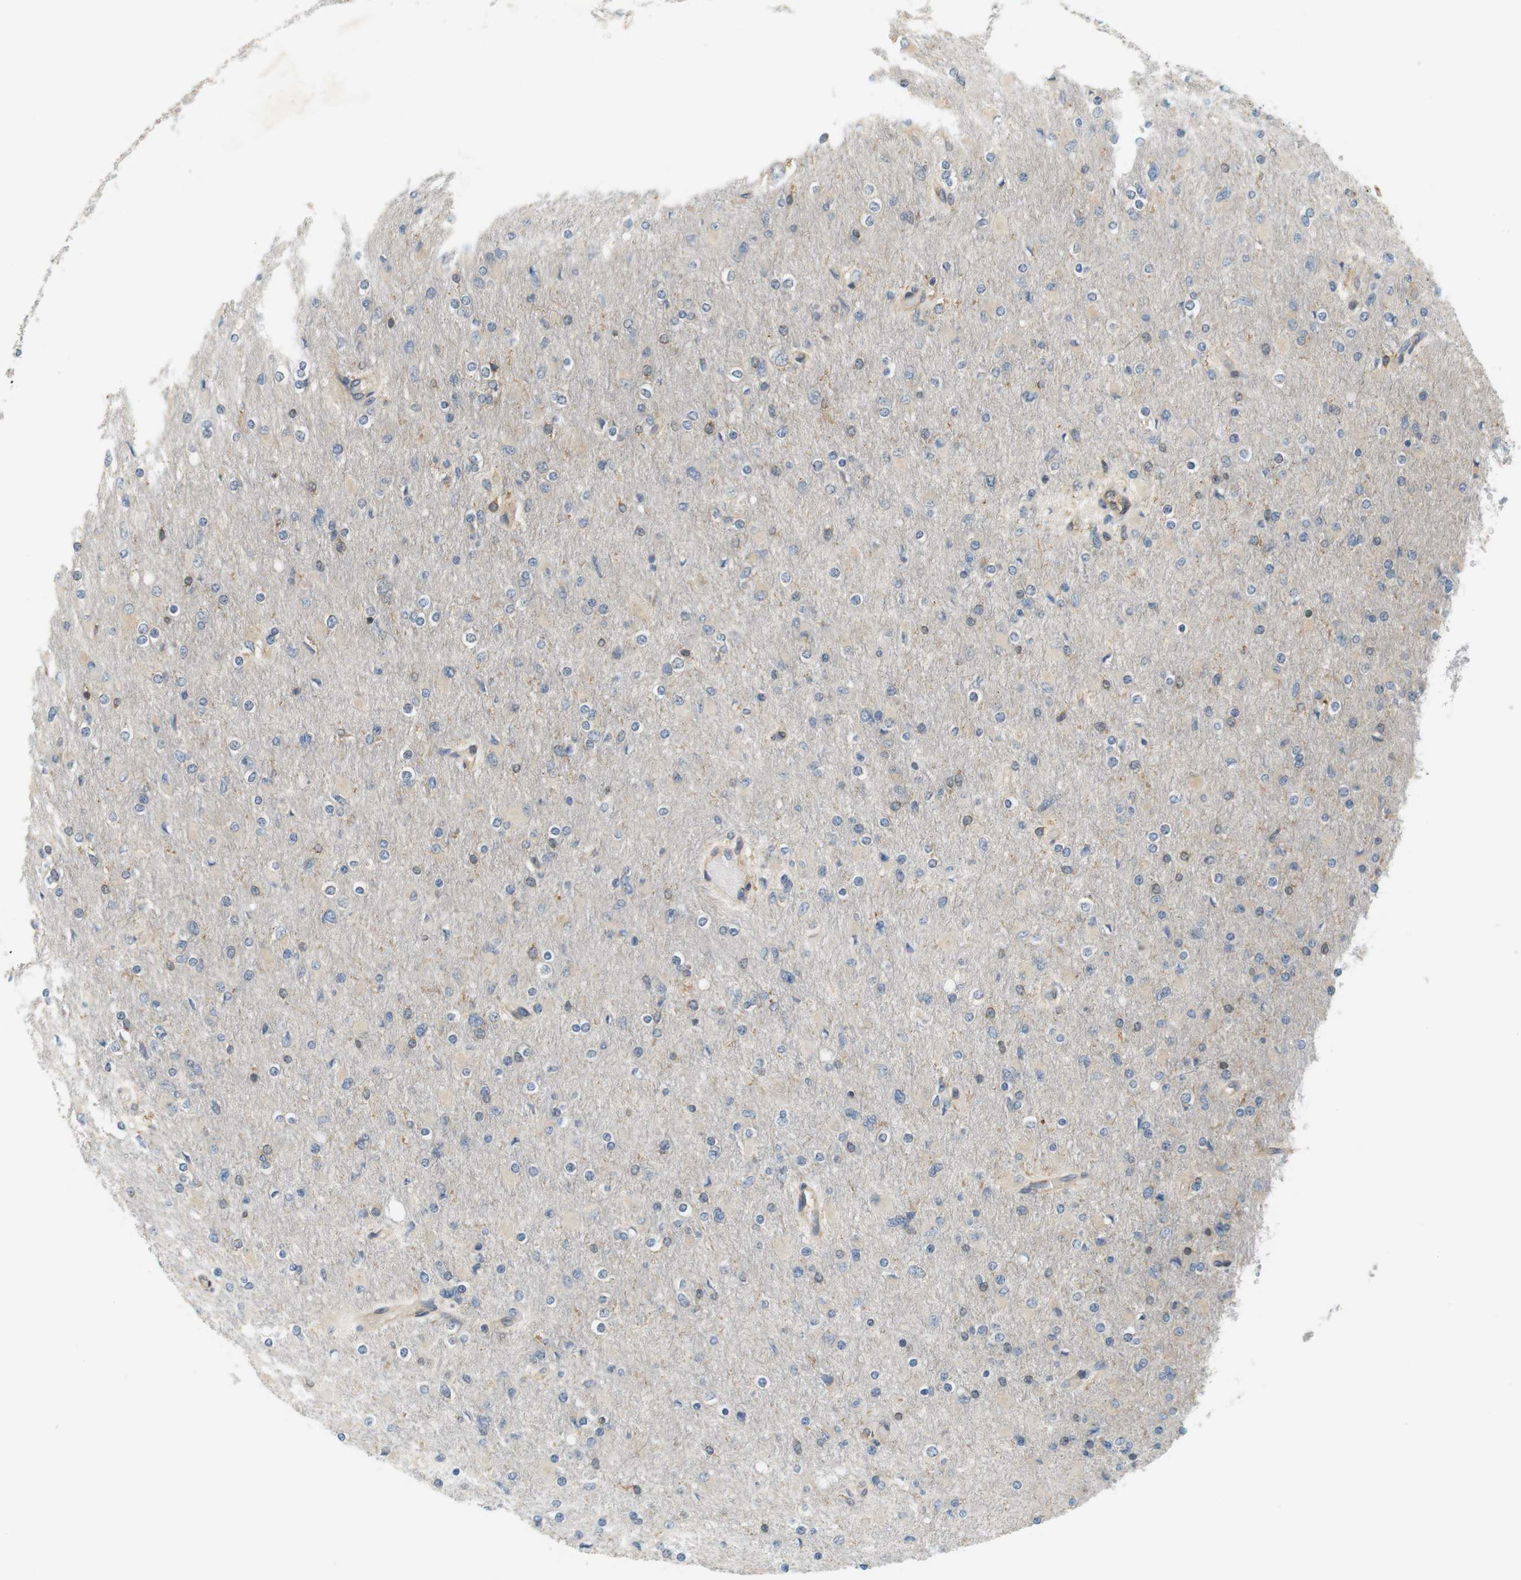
{"staining": {"intensity": "negative", "quantity": "none", "location": "none"}, "tissue": "glioma", "cell_type": "Tumor cells", "image_type": "cancer", "snomed": [{"axis": "morphology", "description": "Glioma, malignant, High grade"}, {"axis": "topography", "description": "Cerebral cortex"}], "caption": "This image is of high-grade glioma (malignant) stained with immunohistochemistry (IHC) to label a protein in brown with the nuclei are counter-stained blue. There is no positivity in tumor cells.", "gene": "SH3GLB1", "patient": {"sex": "female", "age": 36}}